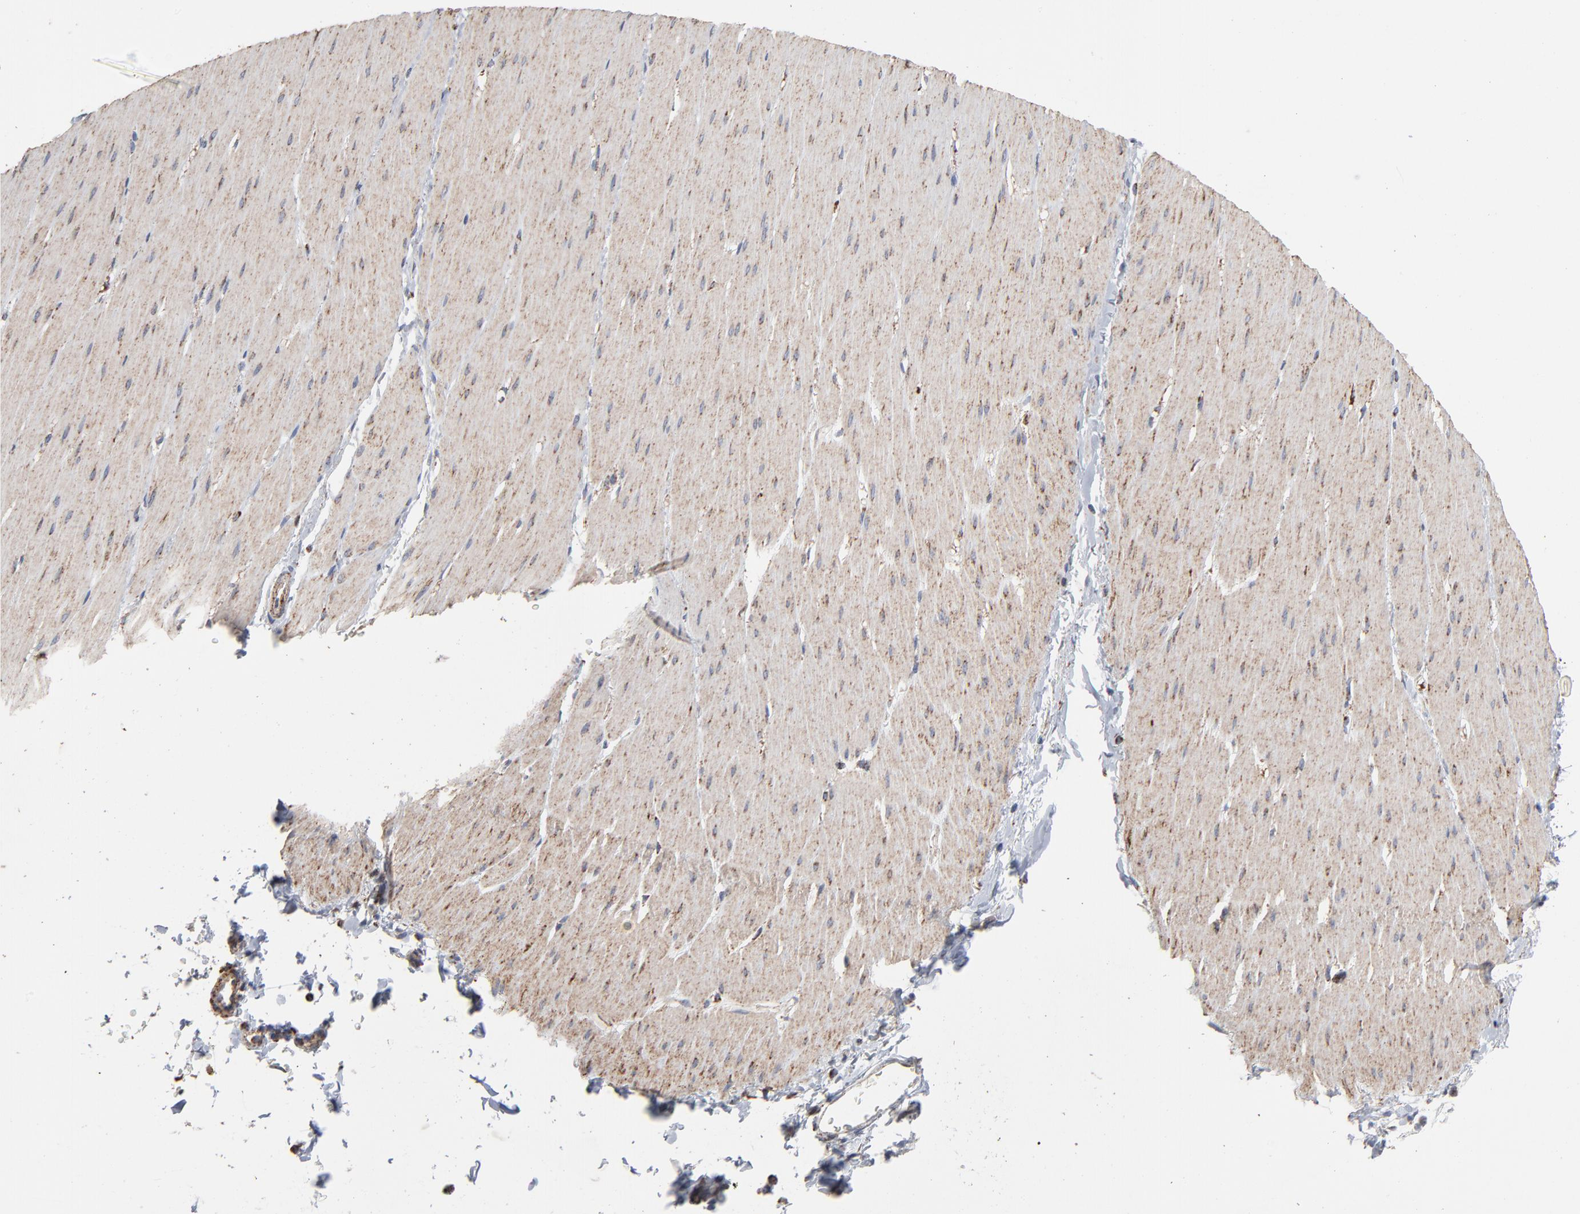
{"staining": {"intensity": "moderate", "quantity": ">75%", "location": "cytoplasmic/membranous"}, "tissue": "smooth muscle", "cell_type": "Smooth muscle cells", "image_type": "normal", "snomed": [{"axis": "morphology", "description": "Normal tissue, NOS"}, {"axis": "topography", "description": "Smooth muscle"}, {"axis": "topography", "description": "Colon"}], "caption": "Protein analysis of benign smooth muscle exhibits moderate cytoplasmic/membranous positivity in about >75% of smooth muscle cells.", "gene": "UQCRC1", "patient": {"sex": "male", "age": 67}}